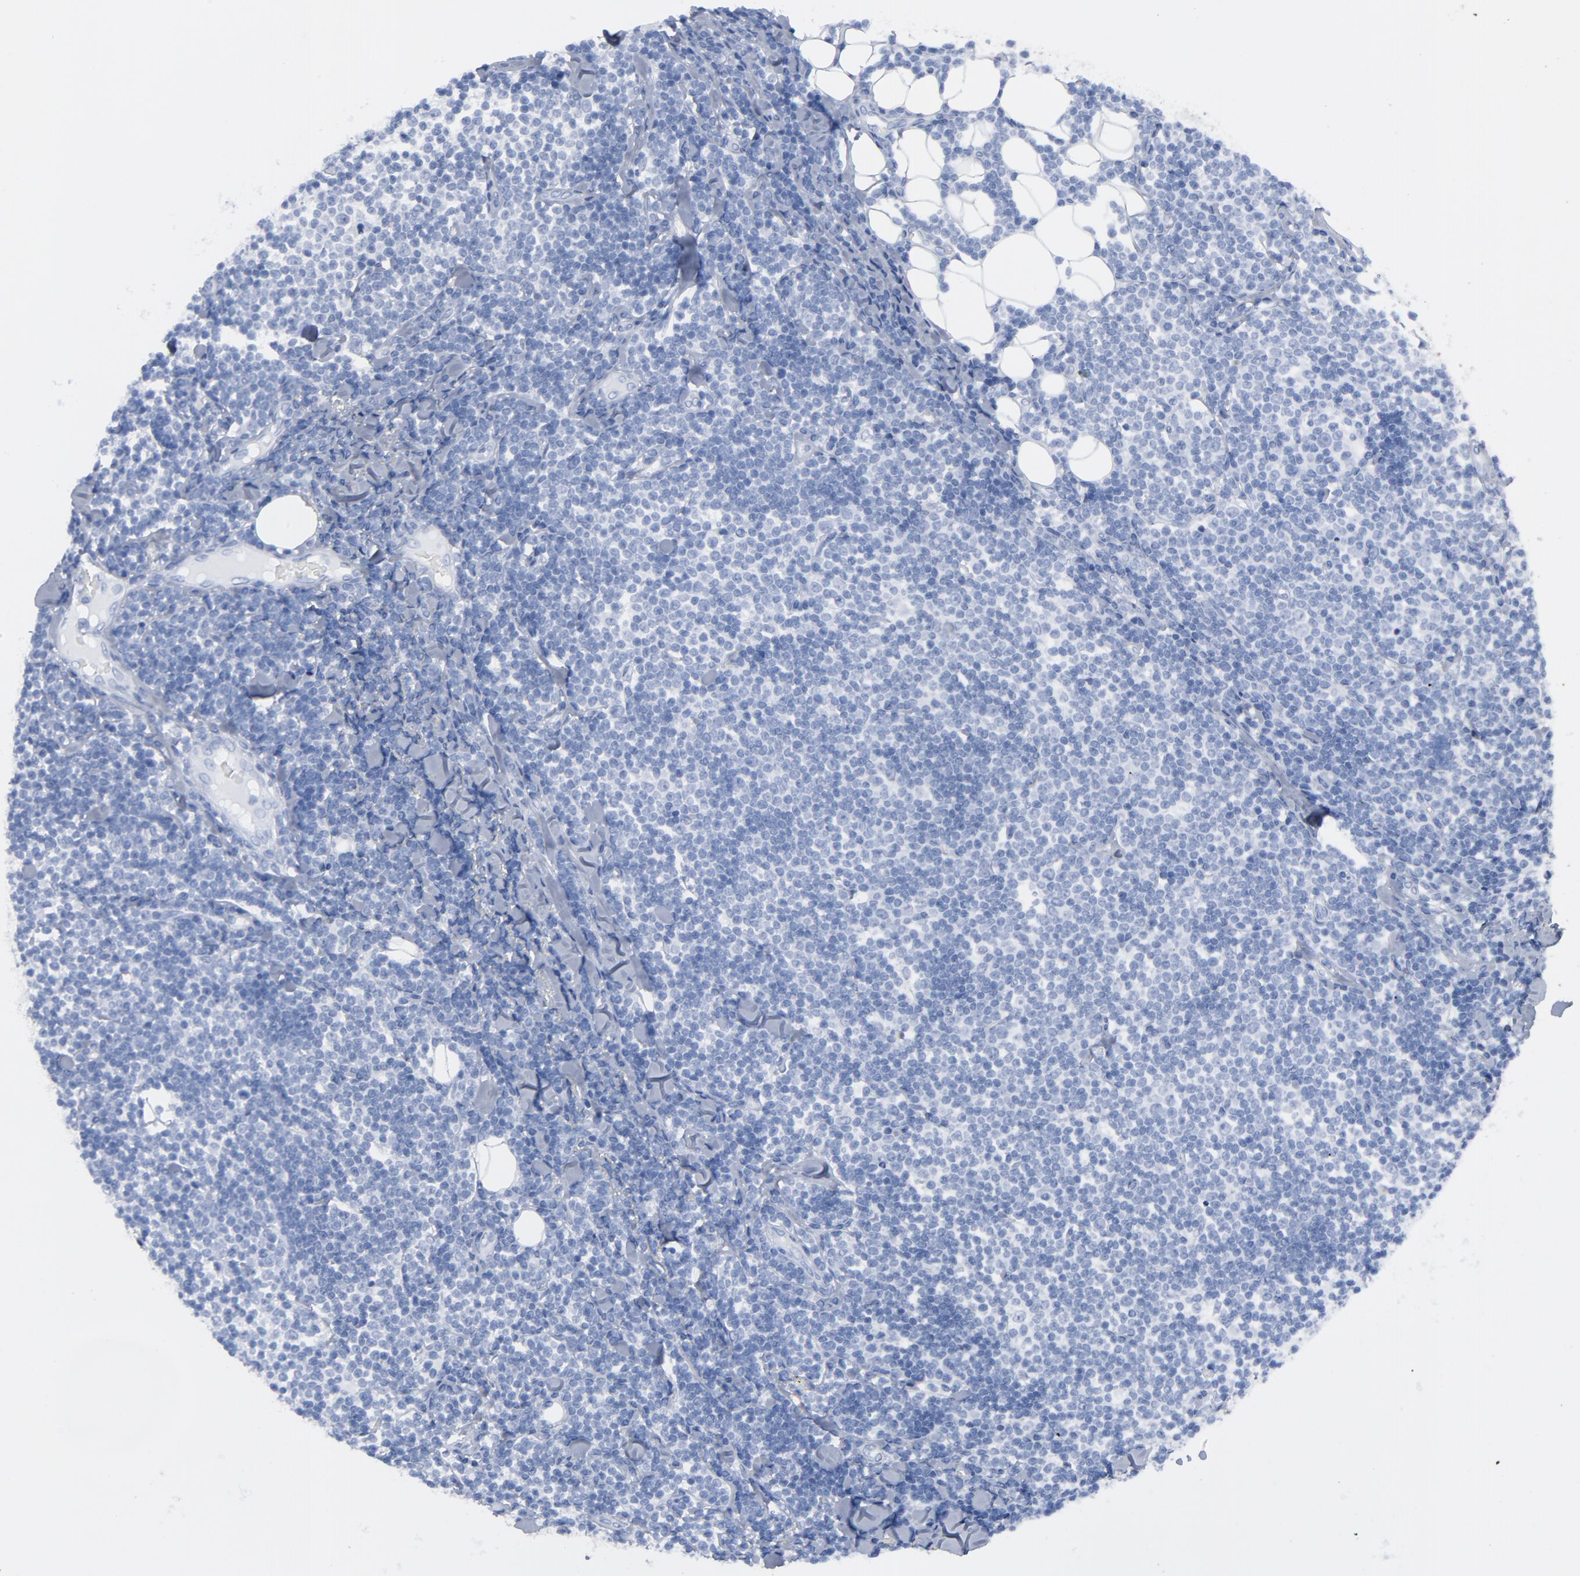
{"staining": {"intensity": "negative", "quantity": "none", "location": "none"}, "tissue": "lymphoma", "cell_type": "Tumor cells", "image_type": "cancer", "snomed": [{"axis": "morphology", "description": "Malignant lymphoma, non-Hodgkin's type, Low grade"}, {"axis": "topography", "description": "Soft tissue"}], "caption": "The photomicrograph exhibits no staining of tumor cells in low-grade malignant lymphoma, non-Hodgkin's type.", "gene": "TSPAN6", "patient": {"sex": "male", "age": 92}}